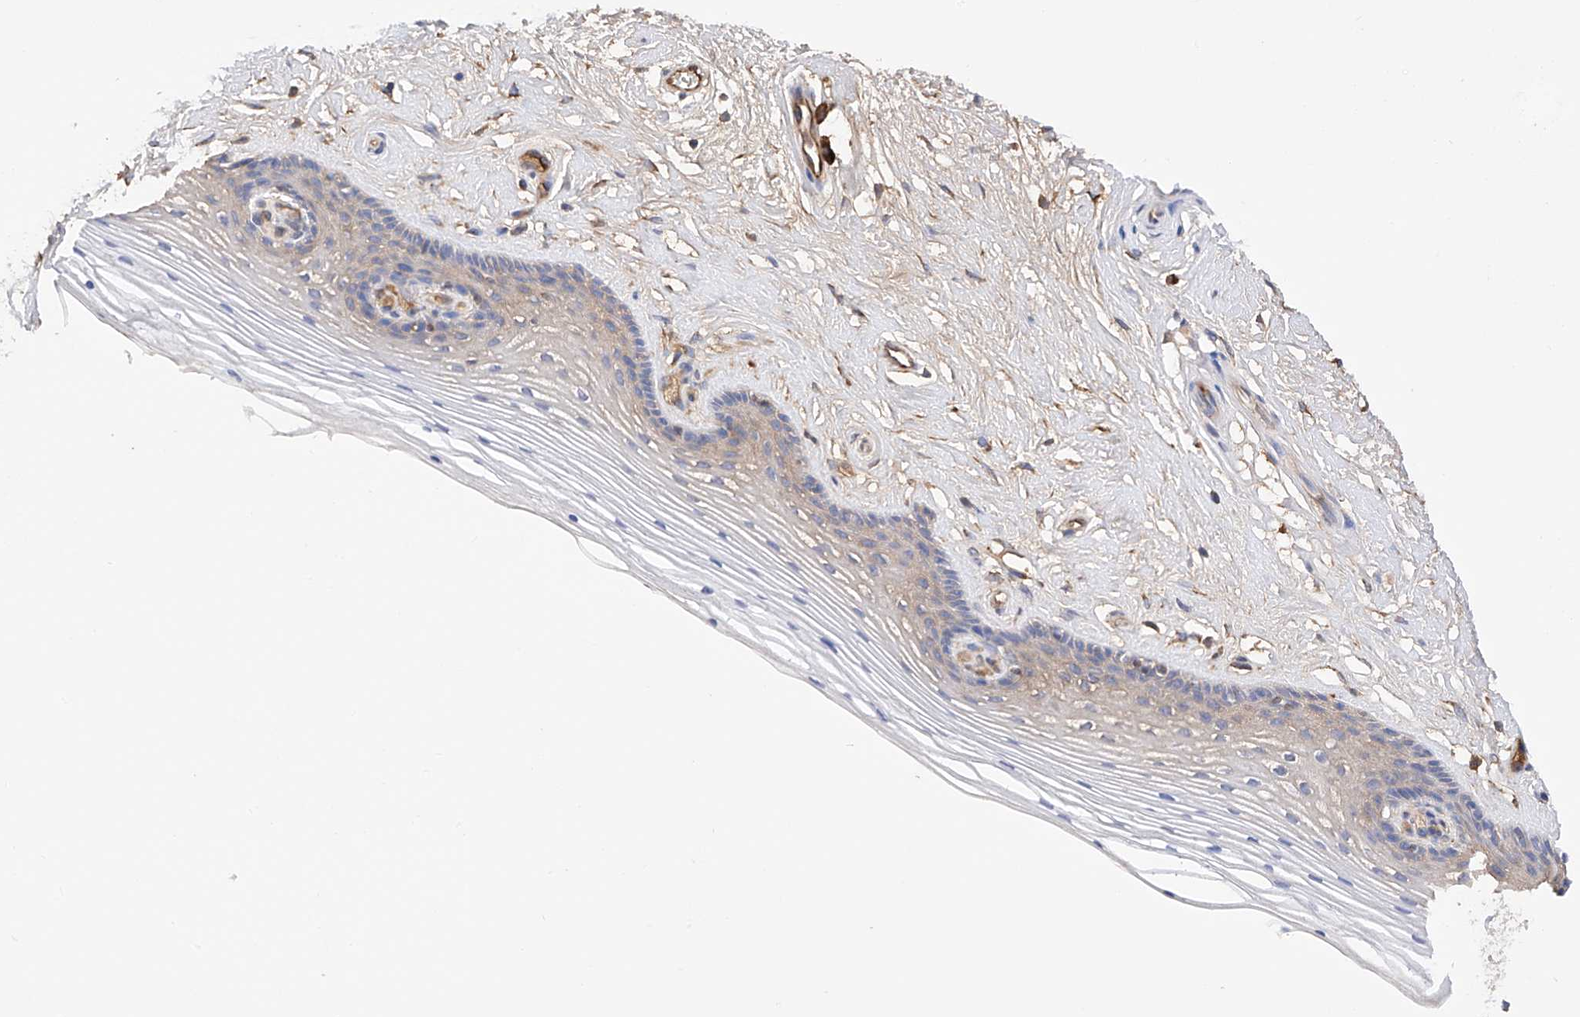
{"staining": {"intensity": "weak", "quantity": "25%-75%", "location": "cytoplasmic/membranous"}, "tissue": "vagina", "cell_type": "Squamous epithelial cells", "image_type": "normal", "snomed": [{"axis": "morphology", "description": "Normal tissue, NOS"}, {"axis": "topography", "description": "Vagina"}], "caption": "IHC of benign vagina displays low levels of weak cytoplasmic/membranous staining in approximately 25%-75% of squamous epithelial cells.", "gene": "PDIA5", "patient": {"sex": "female", "age": 46}}